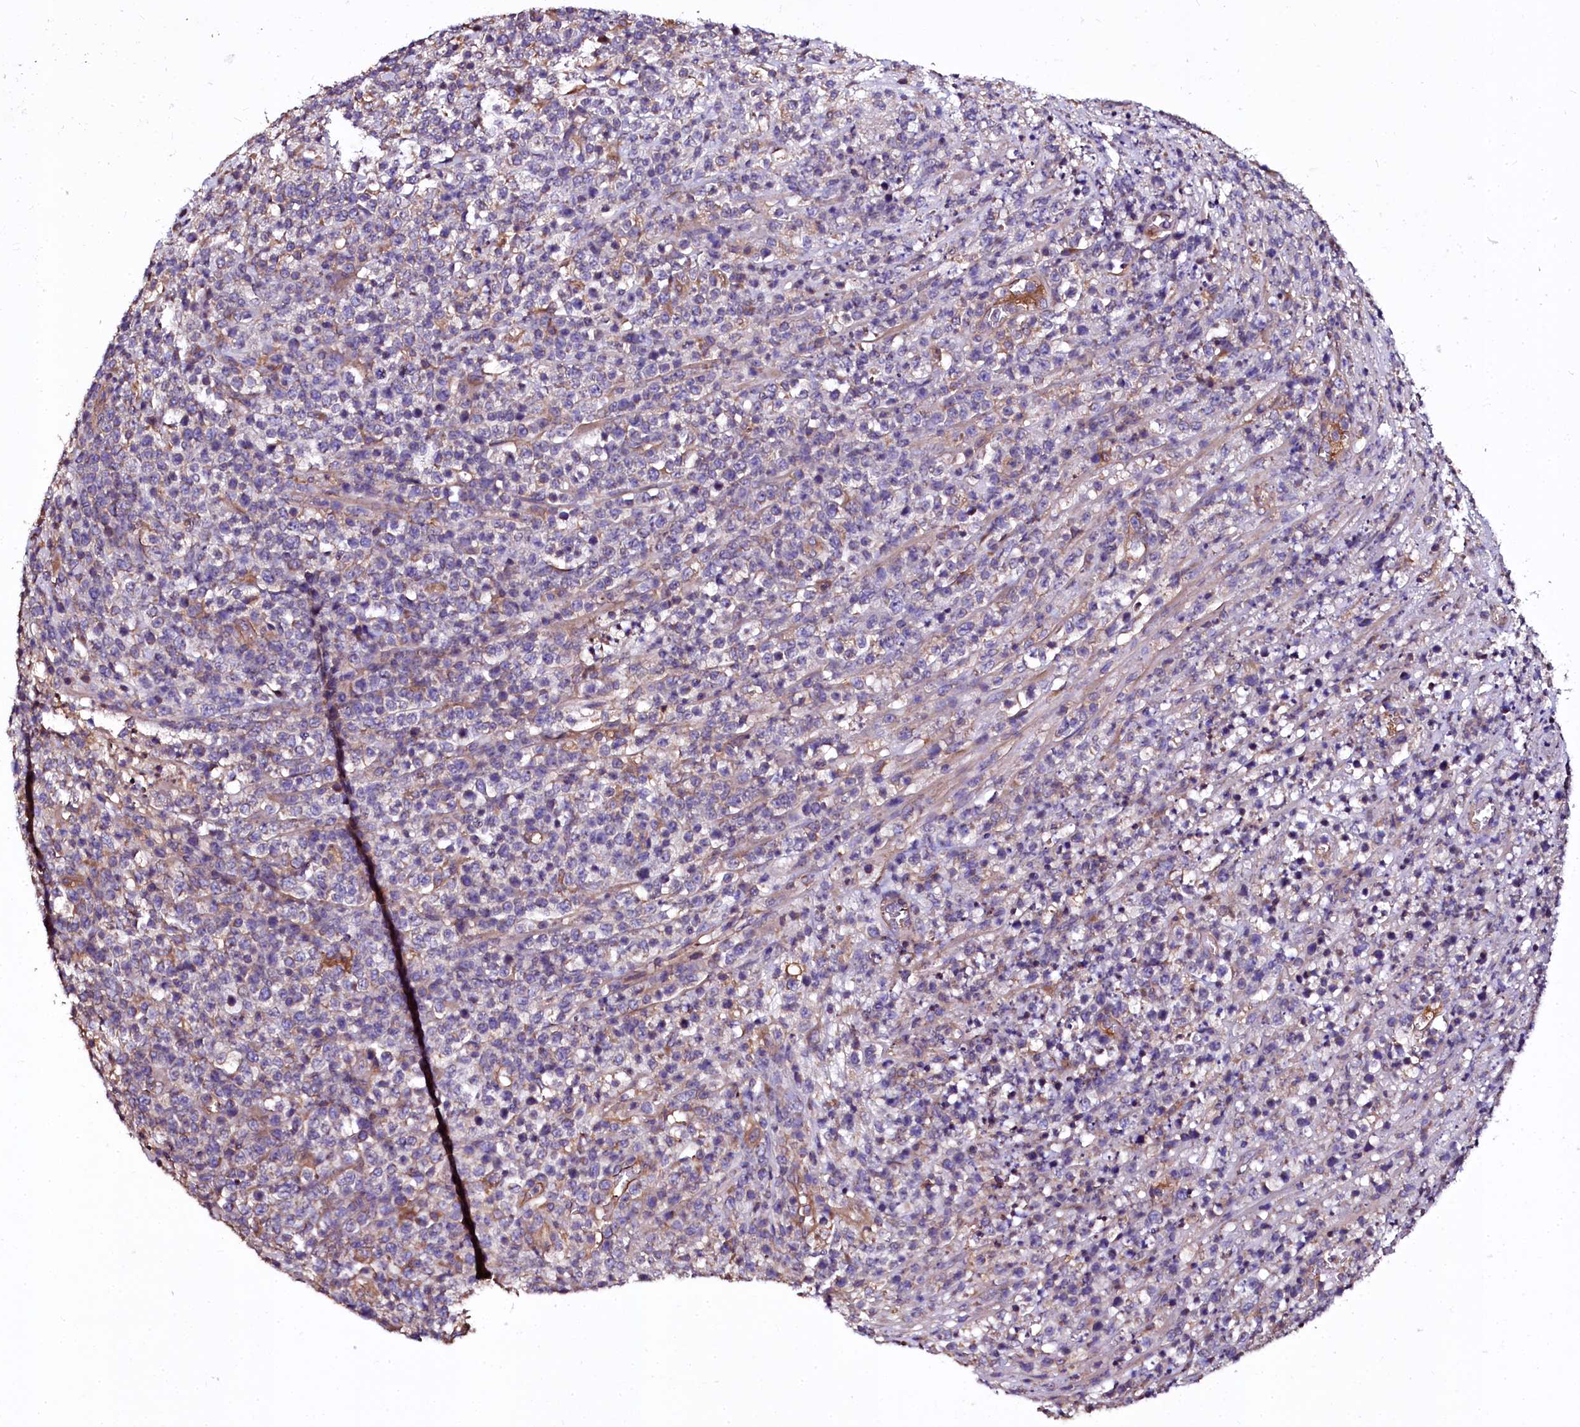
{"staining": {"intensity": "negative", "quantity": "none", "location": "none"}, "tissue": "lymphoma", "cell_type": "Tumor cells", "image_type": "cancer", "snomed": [{"axis": "morphology", "description": "Malignant lymphoma, non-Hodgkin's type, High grade"}, {"axis": "topography", "description": "Colon"}], "caption": "This image is of lymphoma stained with immunohistochemistry to label a protein in brown with the nuclei are counter-stained blue. There is no expression in tumor cells.", "gene": "APPL2", "patient": {"sex": "female", "age": 53}}